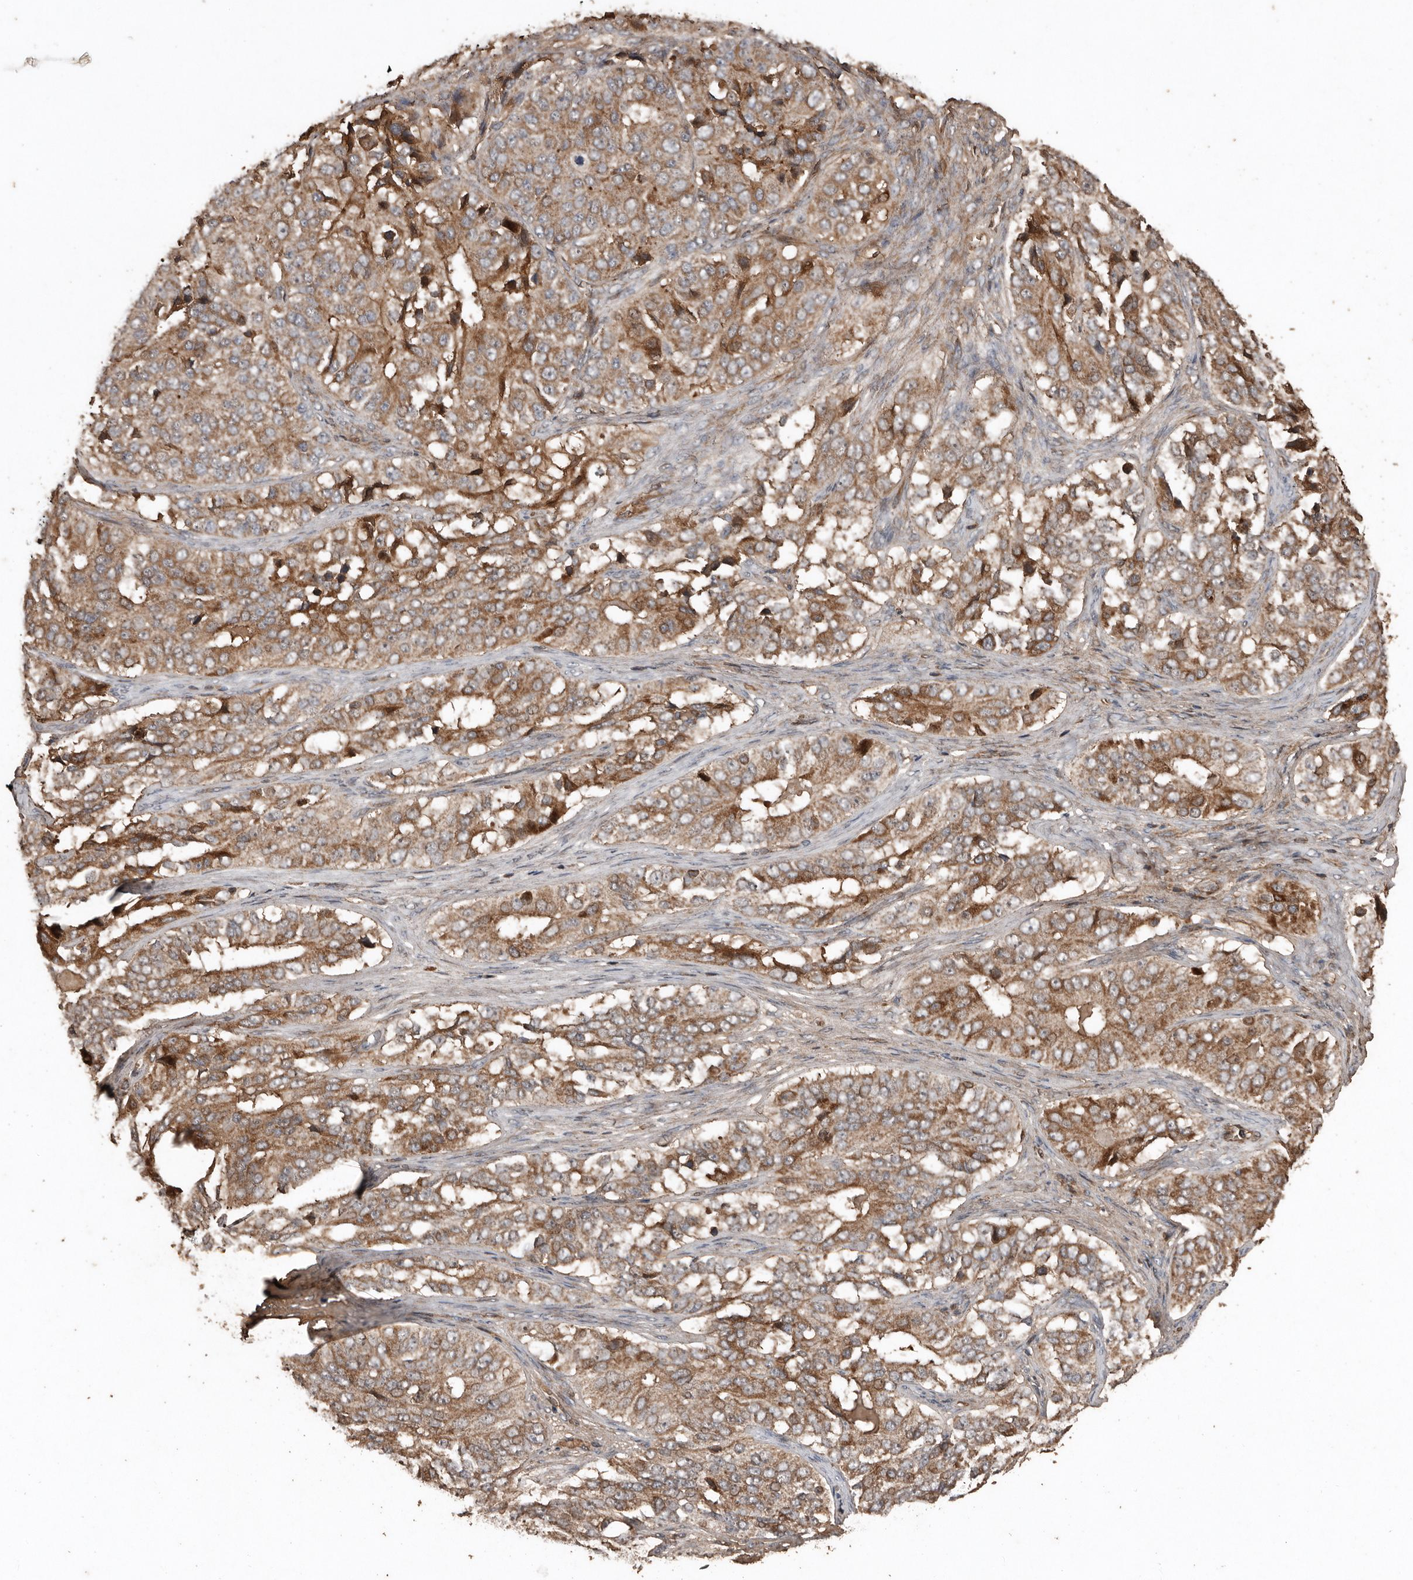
{"staining": {"intensity": "moderate", "quantity": ">75%", "location": "cytoplasmic/membranous"}, "tissue": "ovarian cancer", "cell_type": "Tumor cells", "image_type": "cancer", "snomed": [{"axis": "morphology", "description": "Carcinoma, endometroid"}, {"axis": "topography", "description": "Ovary"}], "caption": "This photomicrograph exhibits immunohistochemistry staining of endometroid carcinoma (ovarian), with medium moderate cytoplasmic/membranous expression in about >75% of tumor cells.", "gene": "RANBP17", "patient": {"sex": "female", "age": 51}}